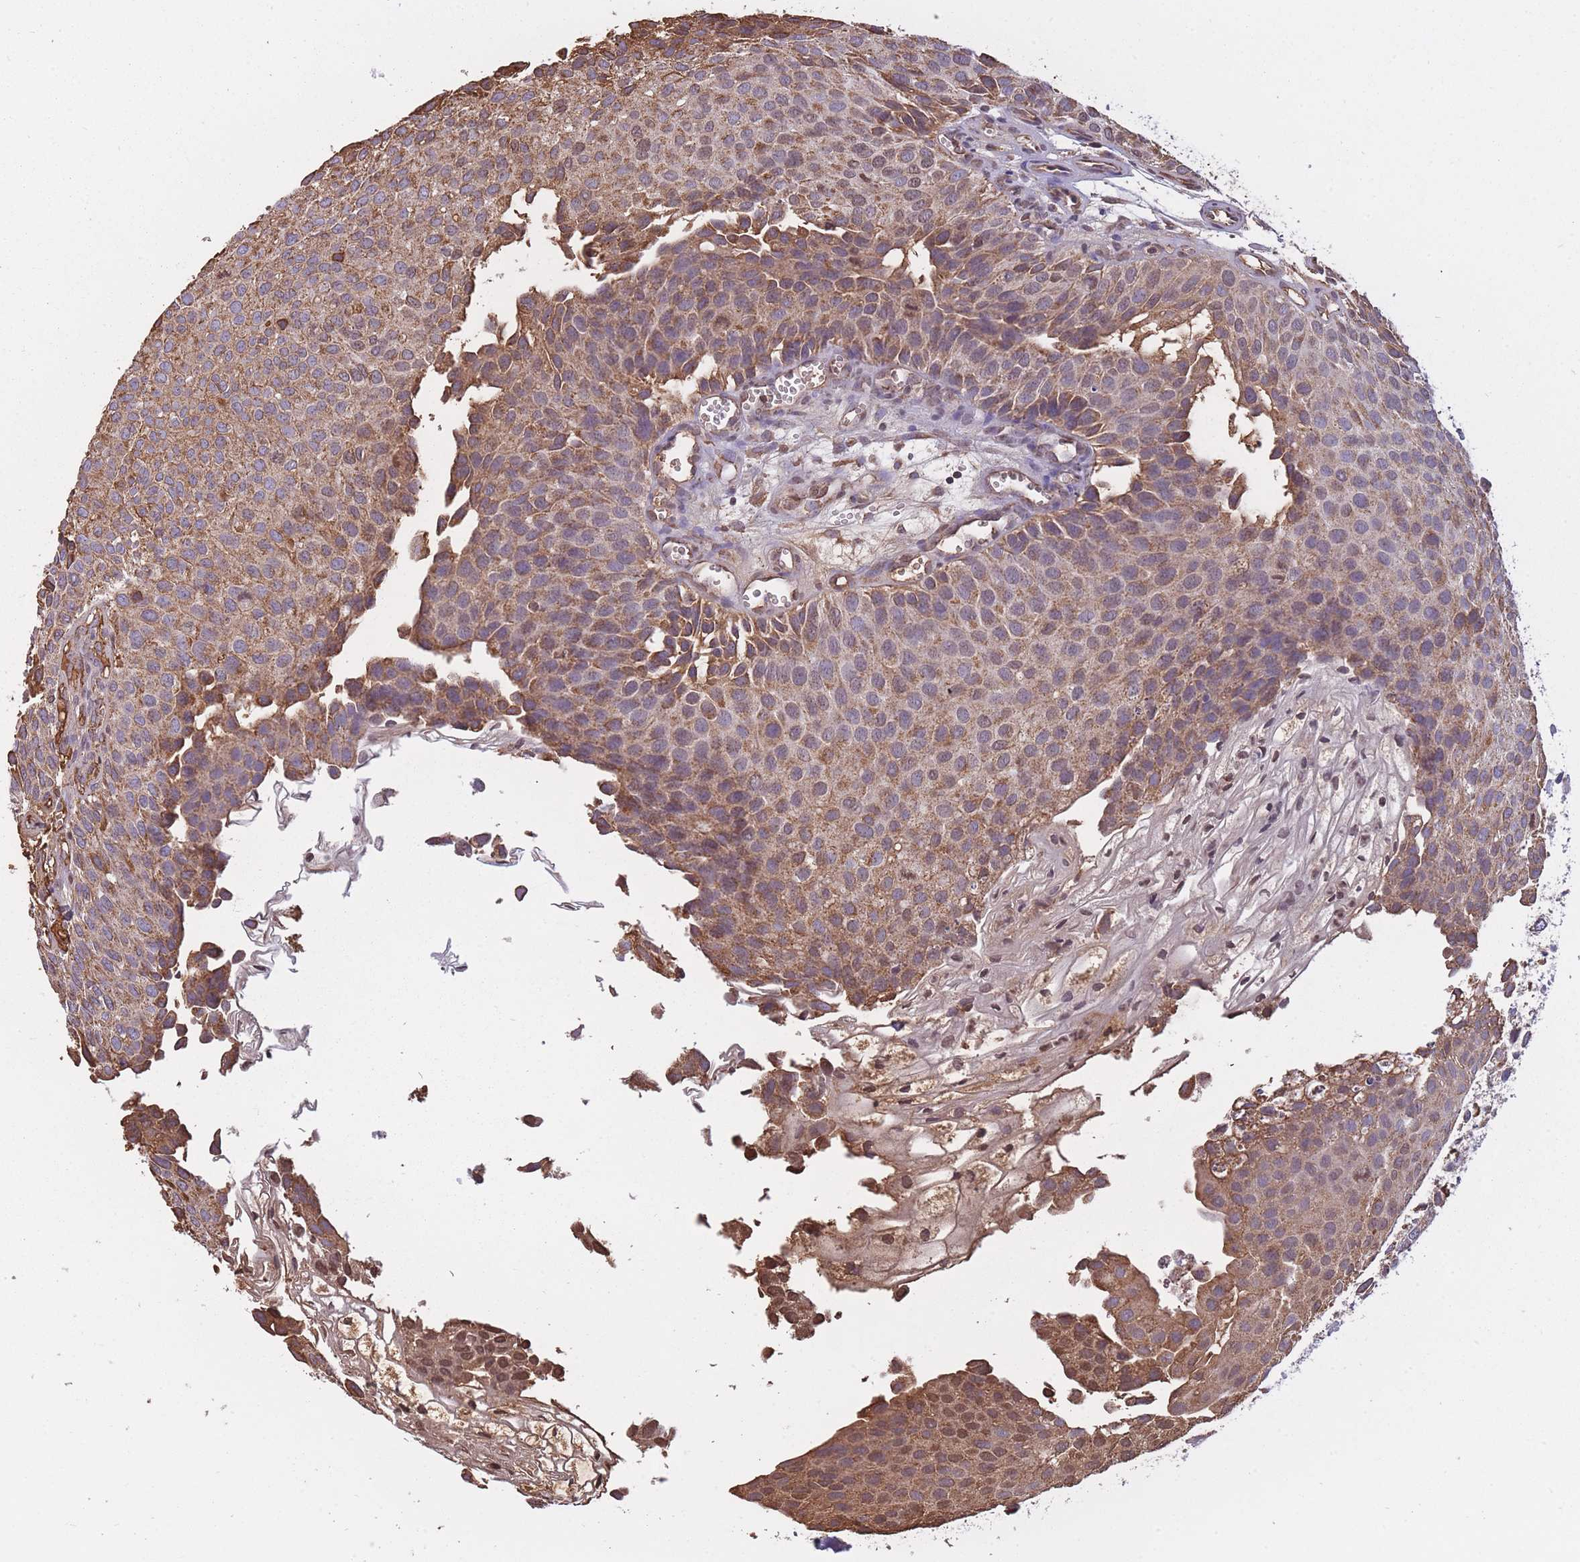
{"staining": {"intensity": "moderate", "quantity": ">75%", "location": "cytoplasmic/membranous"}, "tissue": "urothelial cancer", "cell_type": "Tumor cells", "image_type": "cancer", "snomed": [{"axis": "morphology", "description": "Urothelial carcinoma, Low grade"}, {"axis": "topography", "description": "Urinary bladder"}], "caption": "High-power microscopy captured an immunohistochemistry micrograph of urothelial carcinoma (low-grade), revealing moderate cytoplasmic/membranous staining in approximately >75% of tumor cells.", "gene": "KAT2A", "patient": {"sex": "male", "age": 88}}